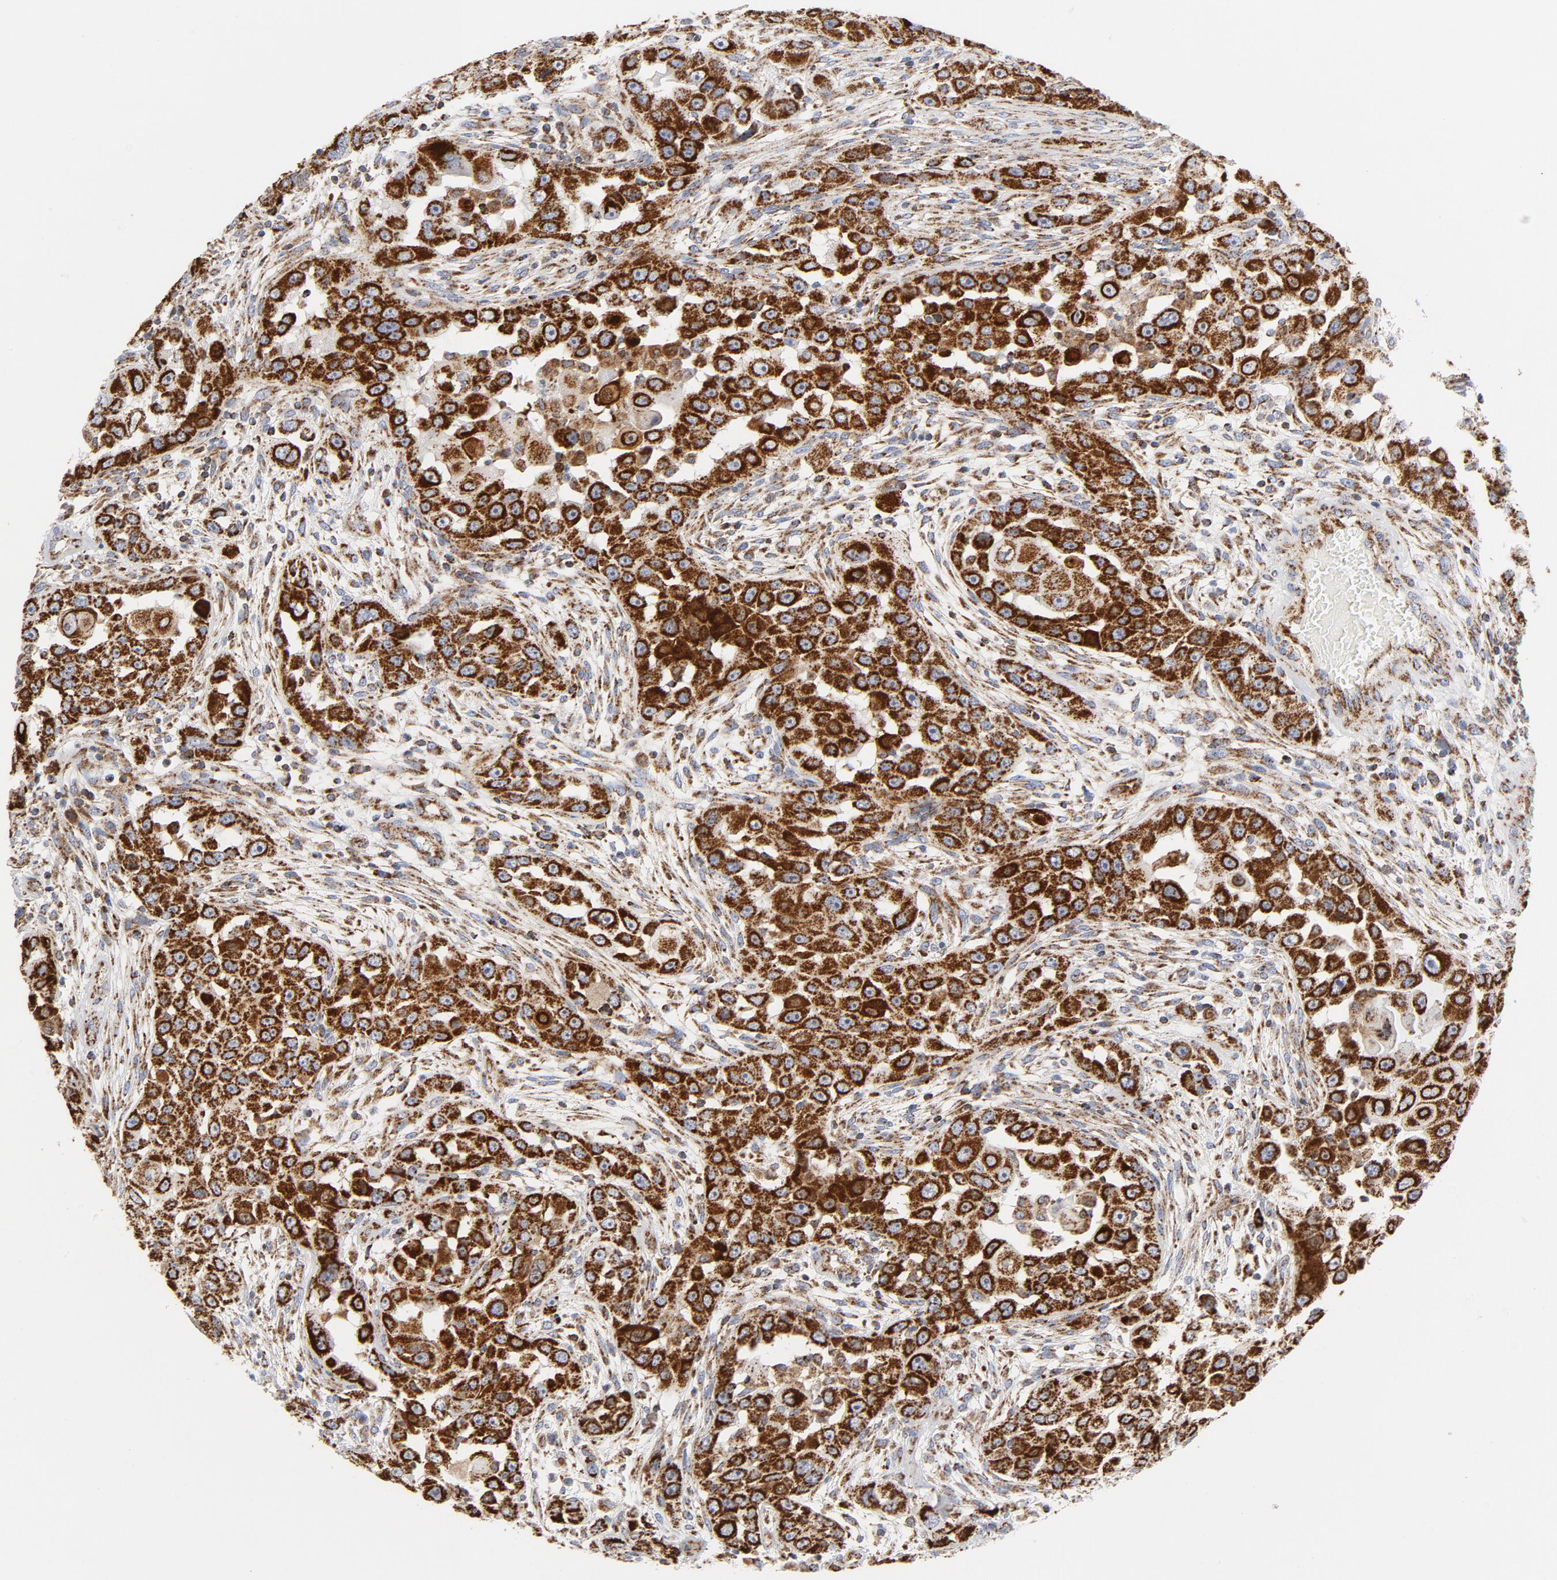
{"staining": {"intensity": "strong", "quantity": ">75%", "location": "cytoplasmic/membranous"}, "tissue": "head and neck cancer", "cell_type": "Tumor cells", "image_type": "cancer", "snomed": [{"axis": "morphology", "description": "Carcinoma, NOS"}, {"axis": "topography", "description": "Head-Neck"}], "caption": "Head and neck carcinoma stained for a protein demonstrates strong cytoplasmic/membranous positivity in tumor cells.", "gene": "CYCS", "patient": {"sex": "male", "age": 87}}